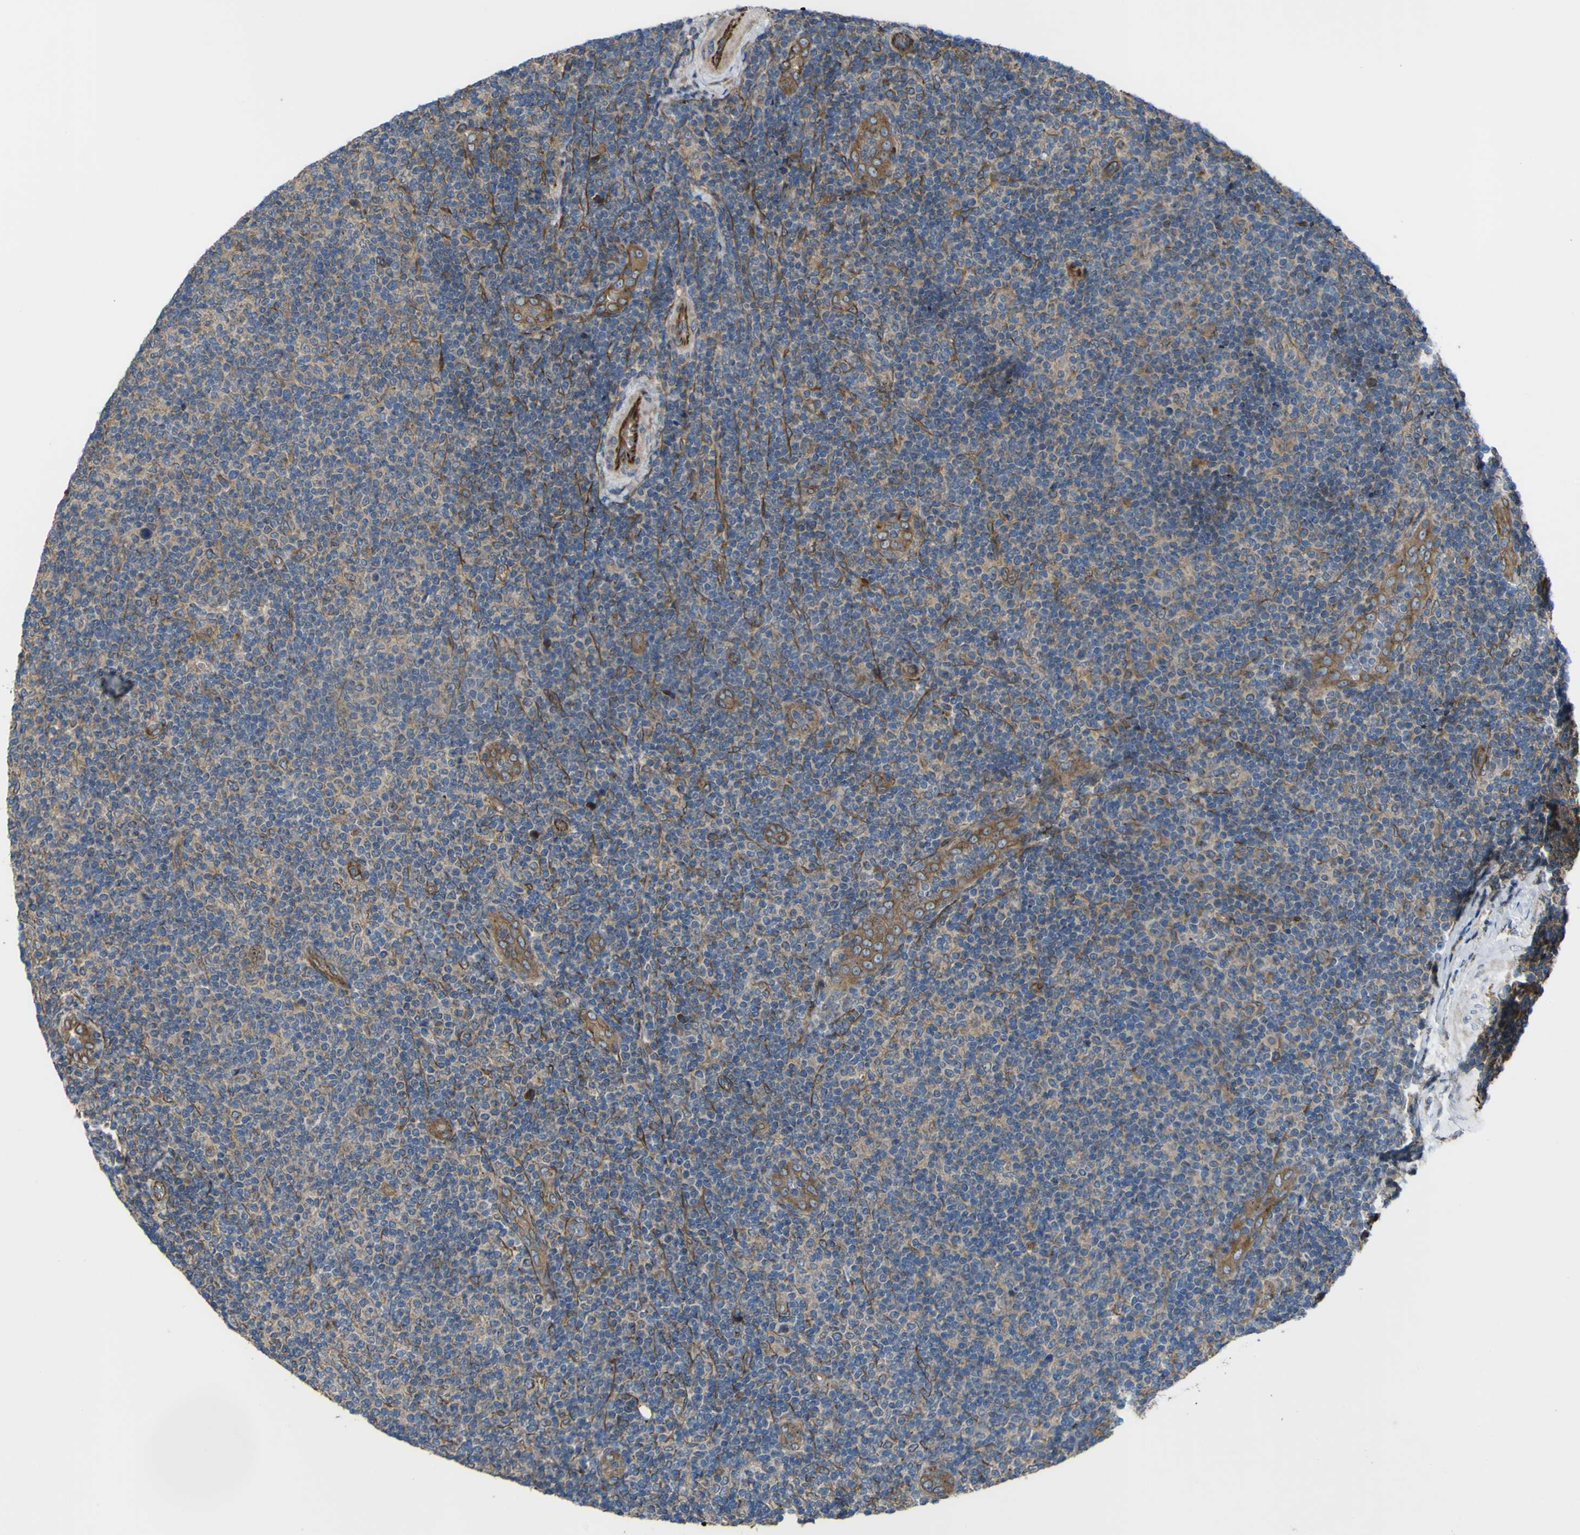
{"staining": {"intensity": "weak", "quantity": "25%-75%", "location": "cytoplasmic/membranous"}, "tissue": "lymphoma", "cell_type": "Tumor cells", "image_type": "cancer", "snomed": [{"axis": "morphology", "description": "Malignant lymphoma, non-Hodgkin's type, Low grade"}, {"axis": "topography", "description": "Lymph node"}], "caption": "Immunohistochemistry of human low-grade malignant lymphoma, non-Hodgkin's type displays low levels of weak cytoplasmic/membranous staining in approximately 25%-75% of tumor cells. The staining was performed using DAB (3,3'-diaminobenzidine), with brown indicating positive protein expression. Nuclei are stained blue with hematoxylin.", "gene": "FBXO30", "patient": {"sex": "male", "age": 83}}